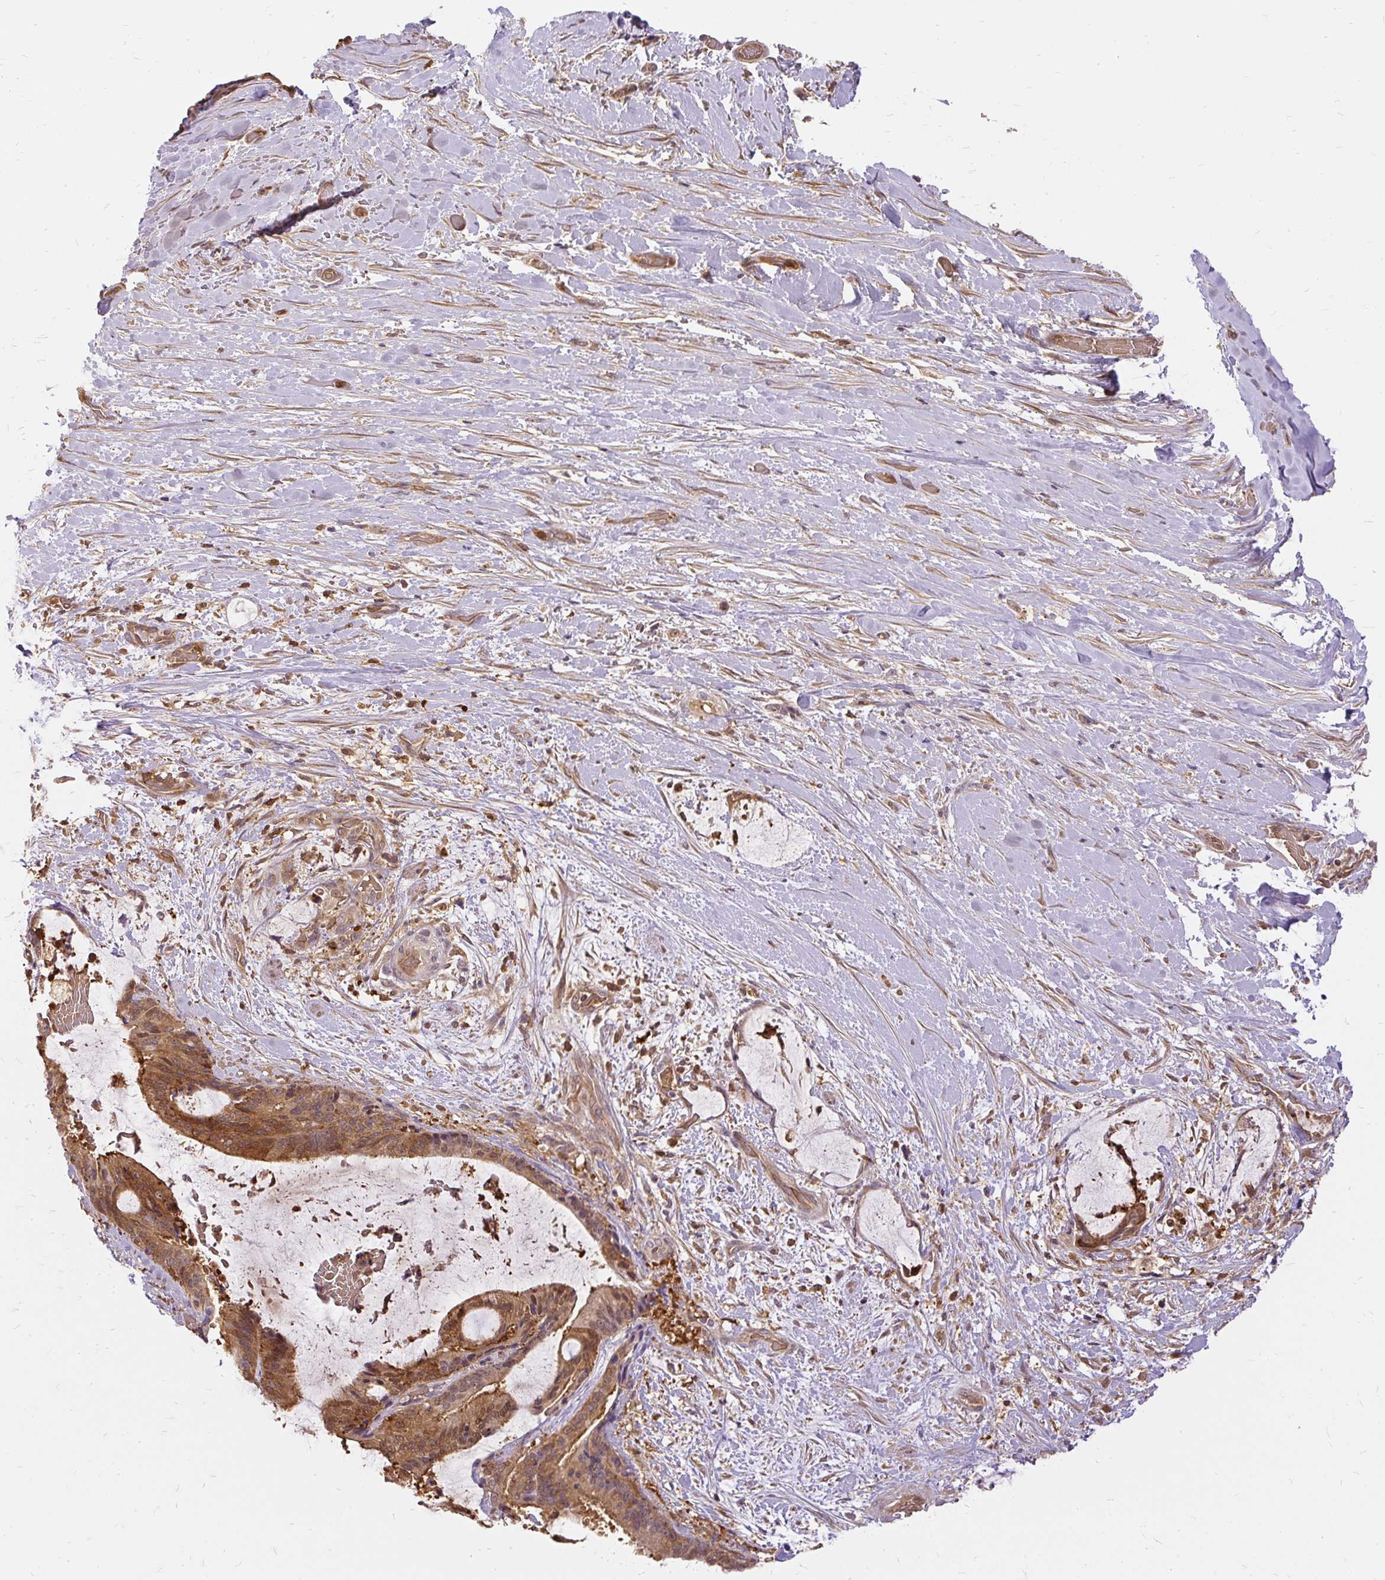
{"staining": {"intensity": "moderate", "quantity": ">75%", "location": "cytoplasmic/membranous"}, "tissue": "liver cancer", "cell_type": "Tumor cells", "image_type": "cancer", "snomed": [{"axis": "morphology", "description": "Normal tissue, NOS"}, {"axis": "morphology", "description": "Cholangiocarcinoma"}, {"axis": "topography", "description": "Liver"}, {"axis": "topography", "description": "Peripheral nerve tissue"}], "caption": "Liver cholangiocarcinoma stained for a protein (brown) demonstrates moderate cytoplasmic/membranous positive expression in about >75% of tumor cells.", "gene": "AP5S1", "patient": {"sex": "female", "age": 73}}